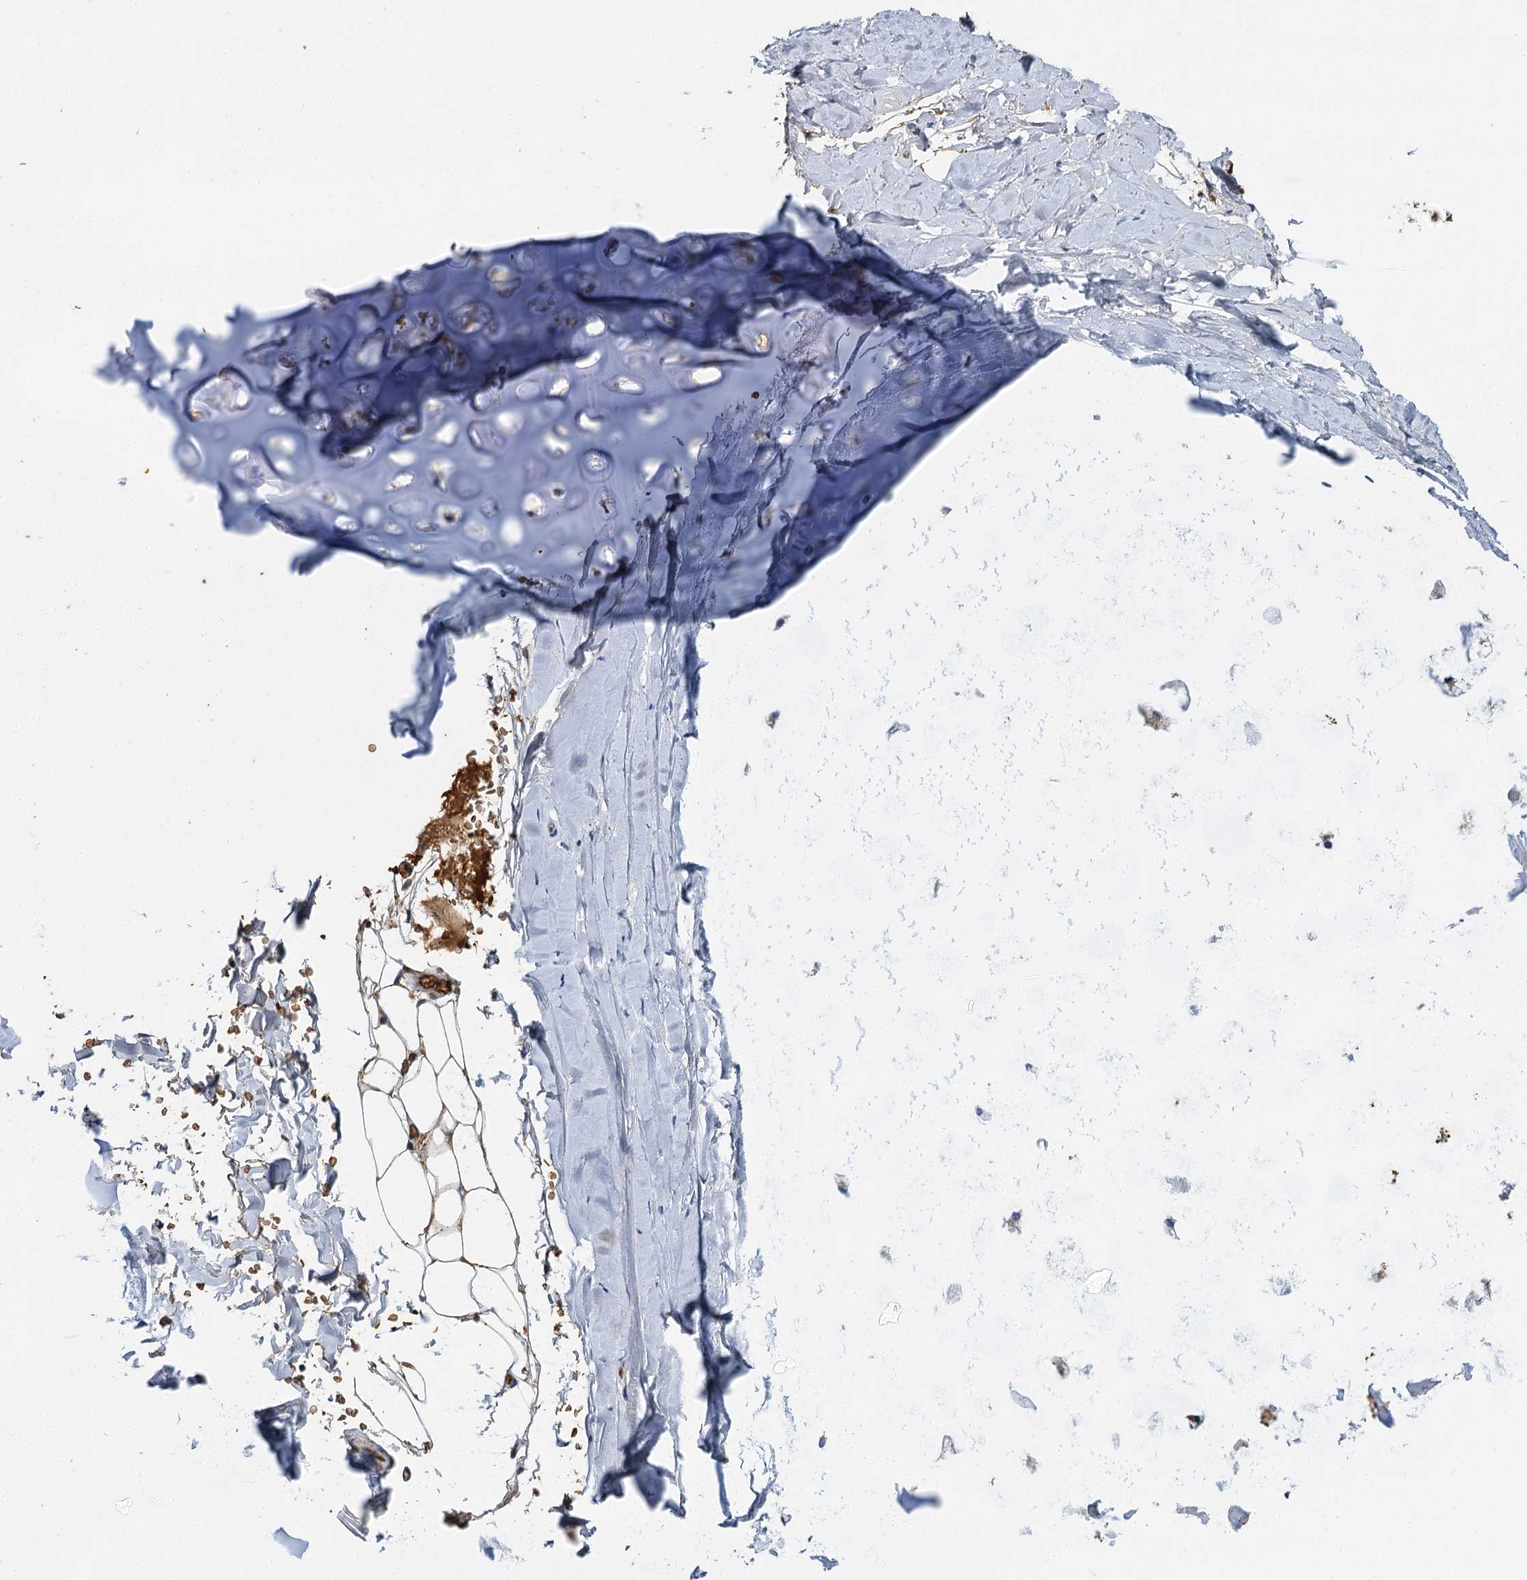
{"staining": {"intensity": "moderate", "quantity": ">75%", "location": "cytoplasmic/membranous"}, "tissue": "adipose tissue", "cell_type": "Adipocytes", "image_type": "normal", "snomed": [{"axis": "morphology", "description": "Normal tissue, NOS"}, {"axis": "topography", "description": "Lymph node"}, {"axis": "topography", "description": "Bronchus"}], "caption": "A photomicrograph of adipose tissue stained for a protein demonstrates moderate cytoplasmic/membranous brown staining in adipocytes.", "gene": "BCS1L", "patient": {"sex": "male", "age": 63}}